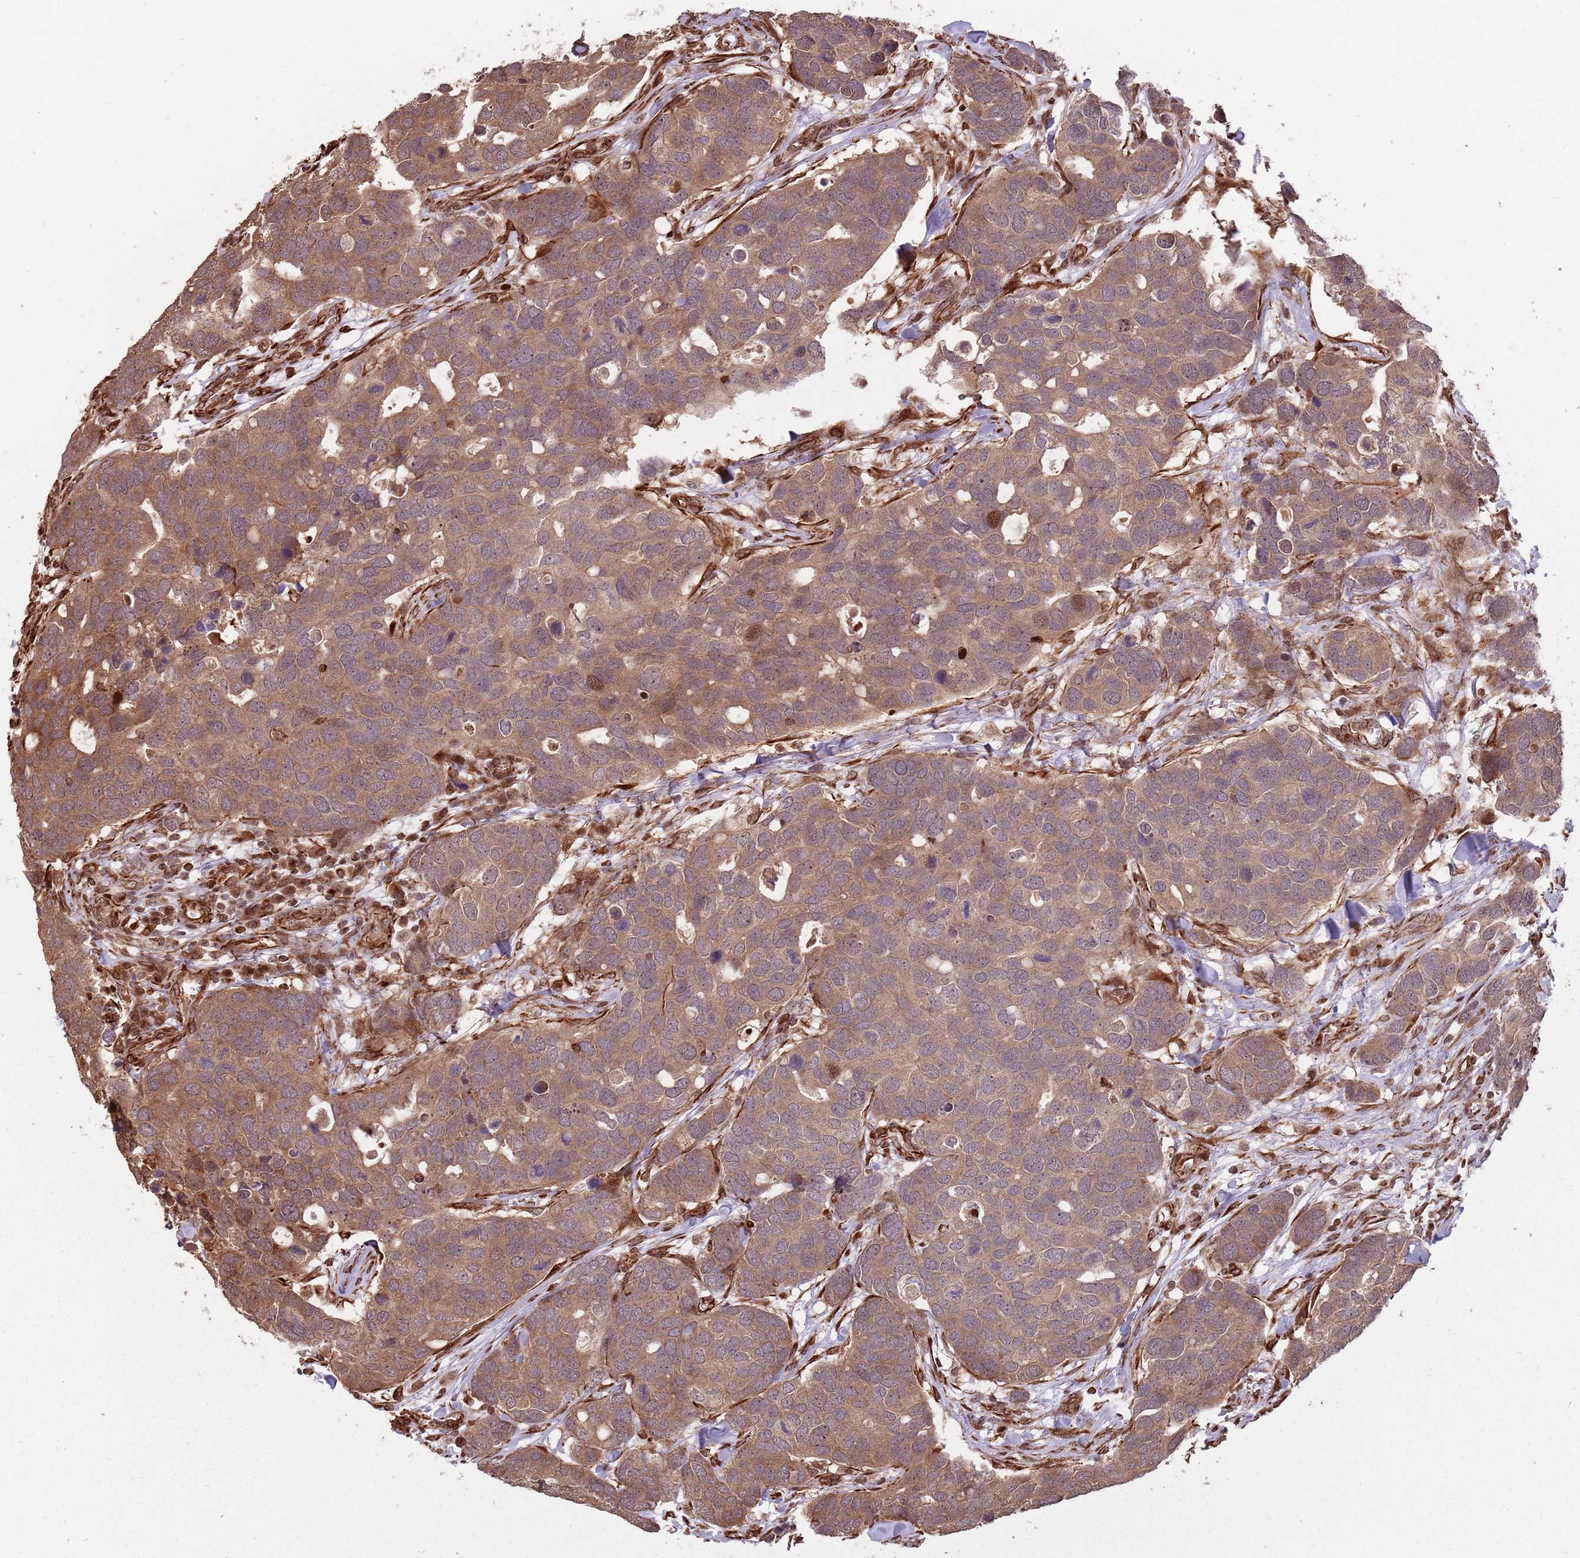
{"staining": {"intensity": "moderate", "quantity": ">75%", "location": "cytoplasmic/membranous,nuclear"}, "tissue": "breast cancer", "cell_type": "Tumor cells", "image_type": "cancer", "snomed": [{"axis": "morphology", "description": "Duct carcinoma"}, {"axis": "topography", "description": "Breast"}], "caption": "Tumor cells demonstrate moderate cytoplasmic/membranous and nuclear positivity in approximately >75% of cells in infiltrating ductal carcinoma (breast).", "gene": "ADAMTS3", "patient": {"sex": "female", "age": 83}}